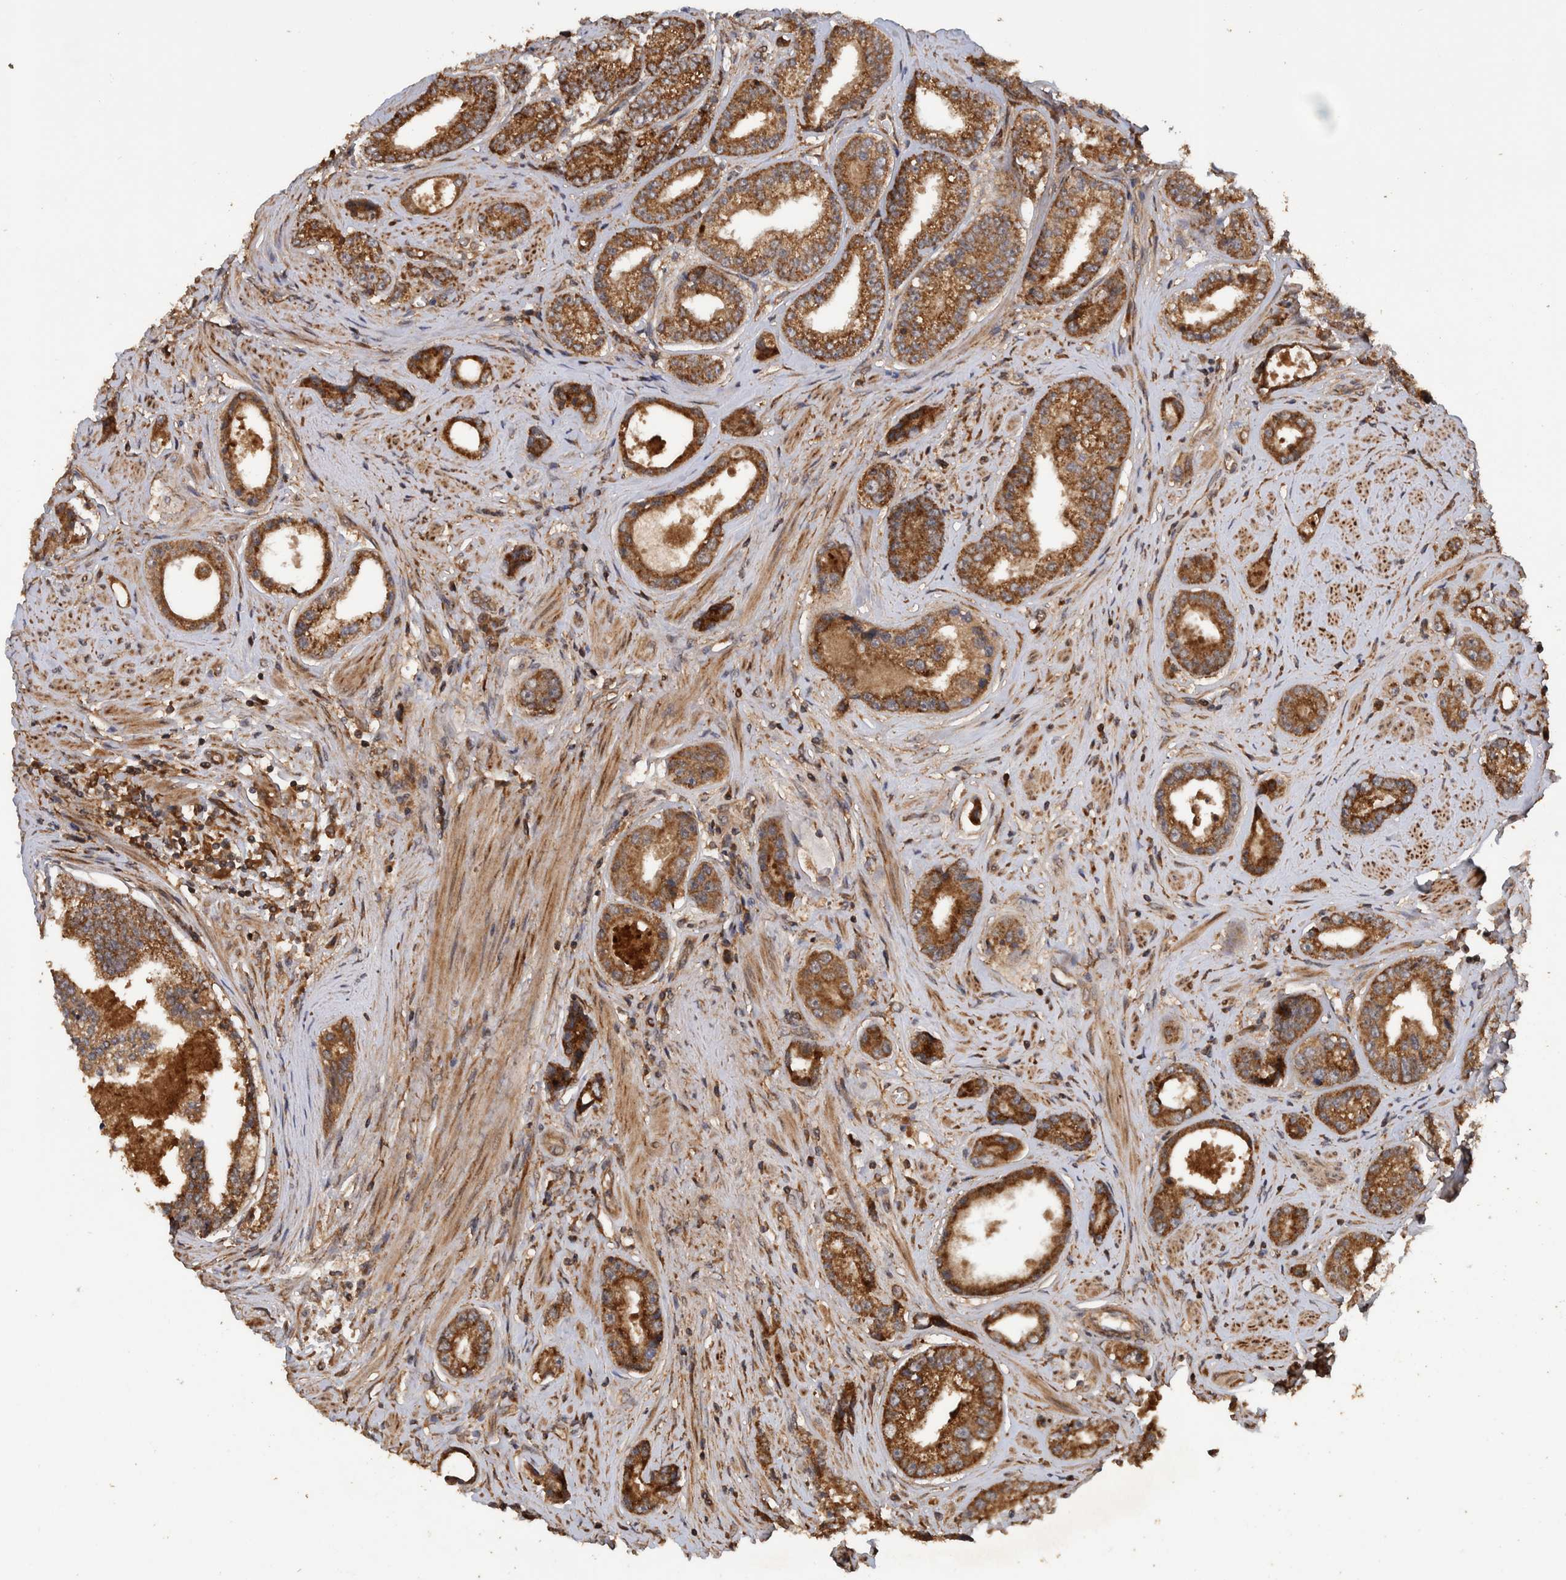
{"staining": {"intensity": "strong", "quantity": ">75%", "location": "cytoplasmic/membranous"}, "tissue": "prostate cancer", "cell_type": "Tumor cells", "image_type": "cancer", "snomed": [{"axis": "morphology", "description": "Adenocarcinoma, High grade"}, {"axis": "topography", "description": "Prostate"}], "caption": "Human prostate cancer (high-grade adenocarcinoma) stained with a brown dye reveals strong cytoplasmic/membranous positive staining in approximately >75% of tumor cells.", "gene": "TRIM16", "patient": {"sex": "male", "age": 61}}